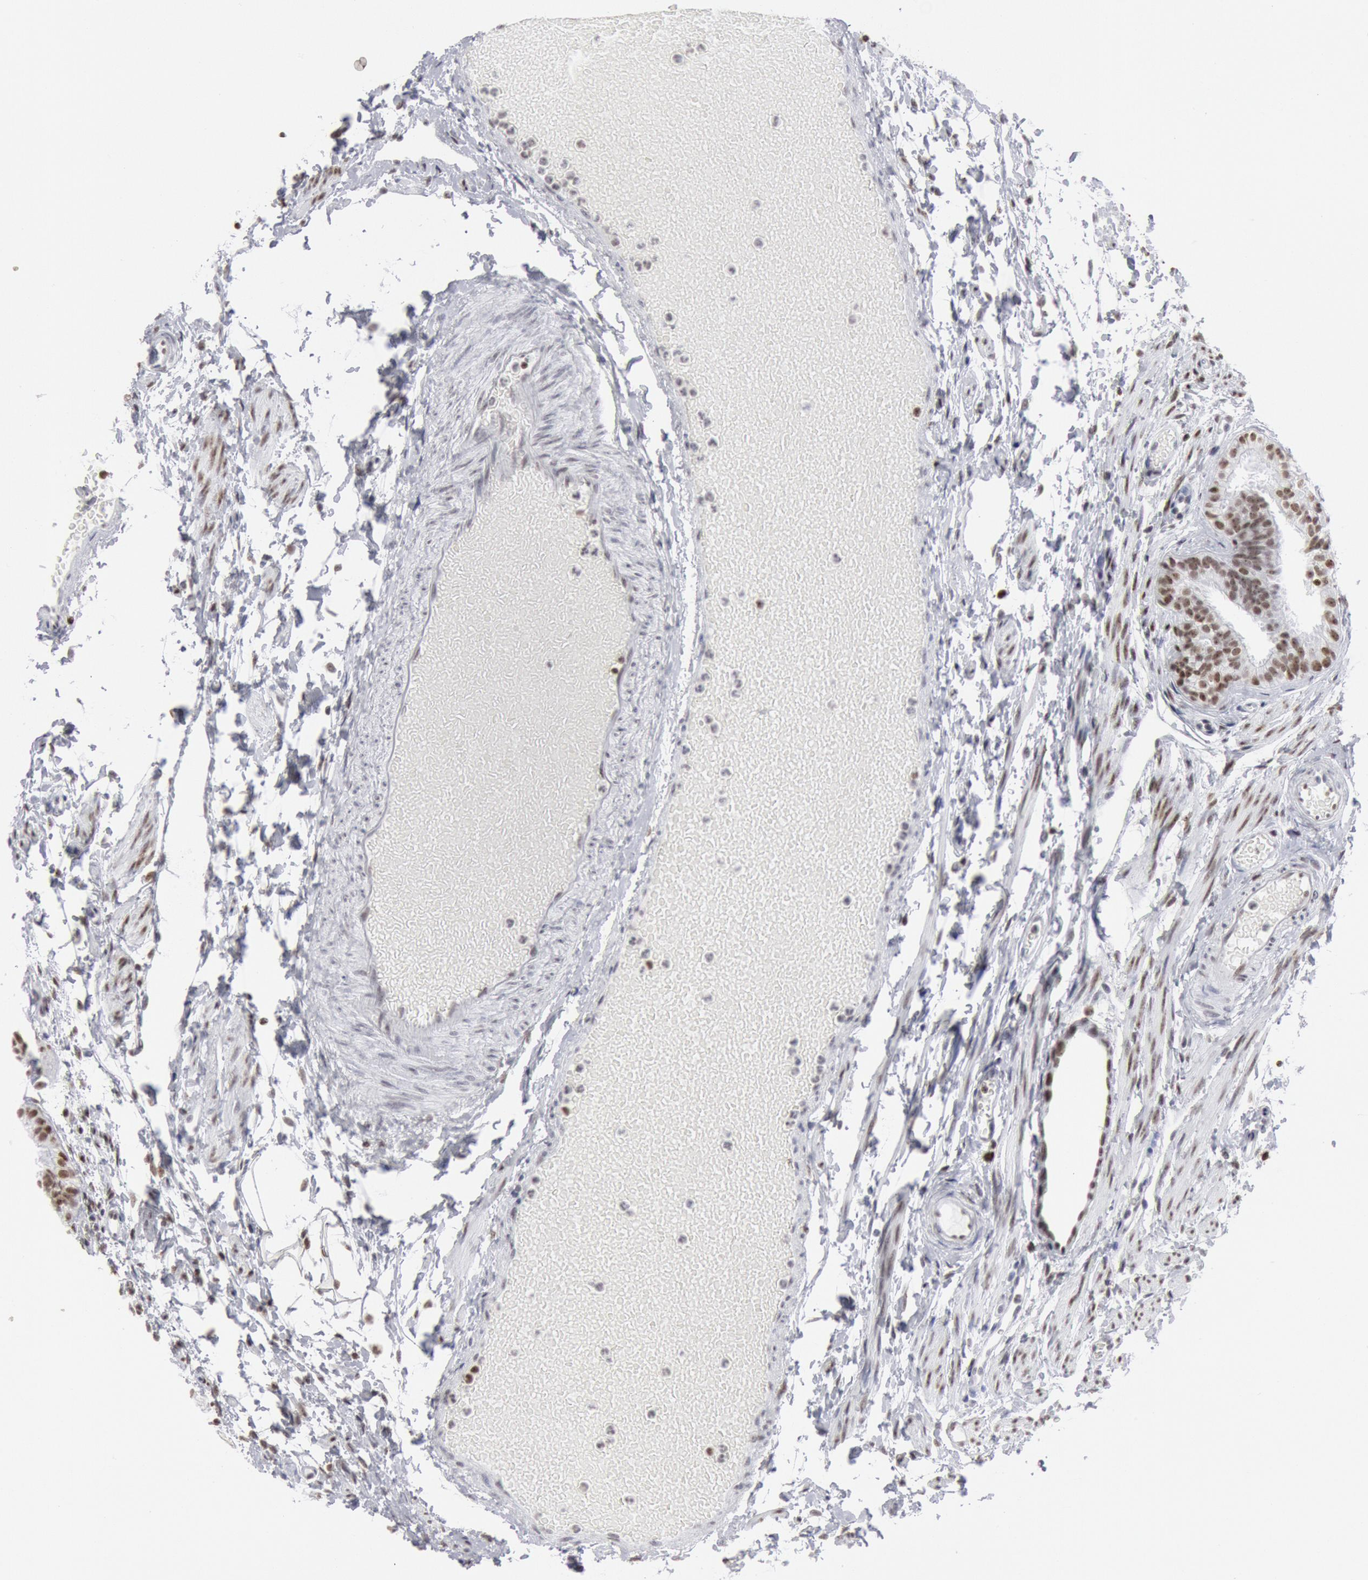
{"staining": {"intensity": "moderate", "quantity": ">75%", "location": "nuclear"}, "tissue": "fallopian tube", "cell_type": "Glandular cells", "image_type": "normal", "snomed": [{"axis": "morphology", "description": "Normal tissue, NOS"}, {"axis": "morphology", "description": "Dermoid, NOS"}, {"axis": "topography", "description": "Fallopian tube"}], "caption": "Fallopian tube stained with IHC displays moderate nuclear expression in approximately >75% of glandular cells.", "gene": "SUB1", "patient": {"sex": "female", "age": 33}}